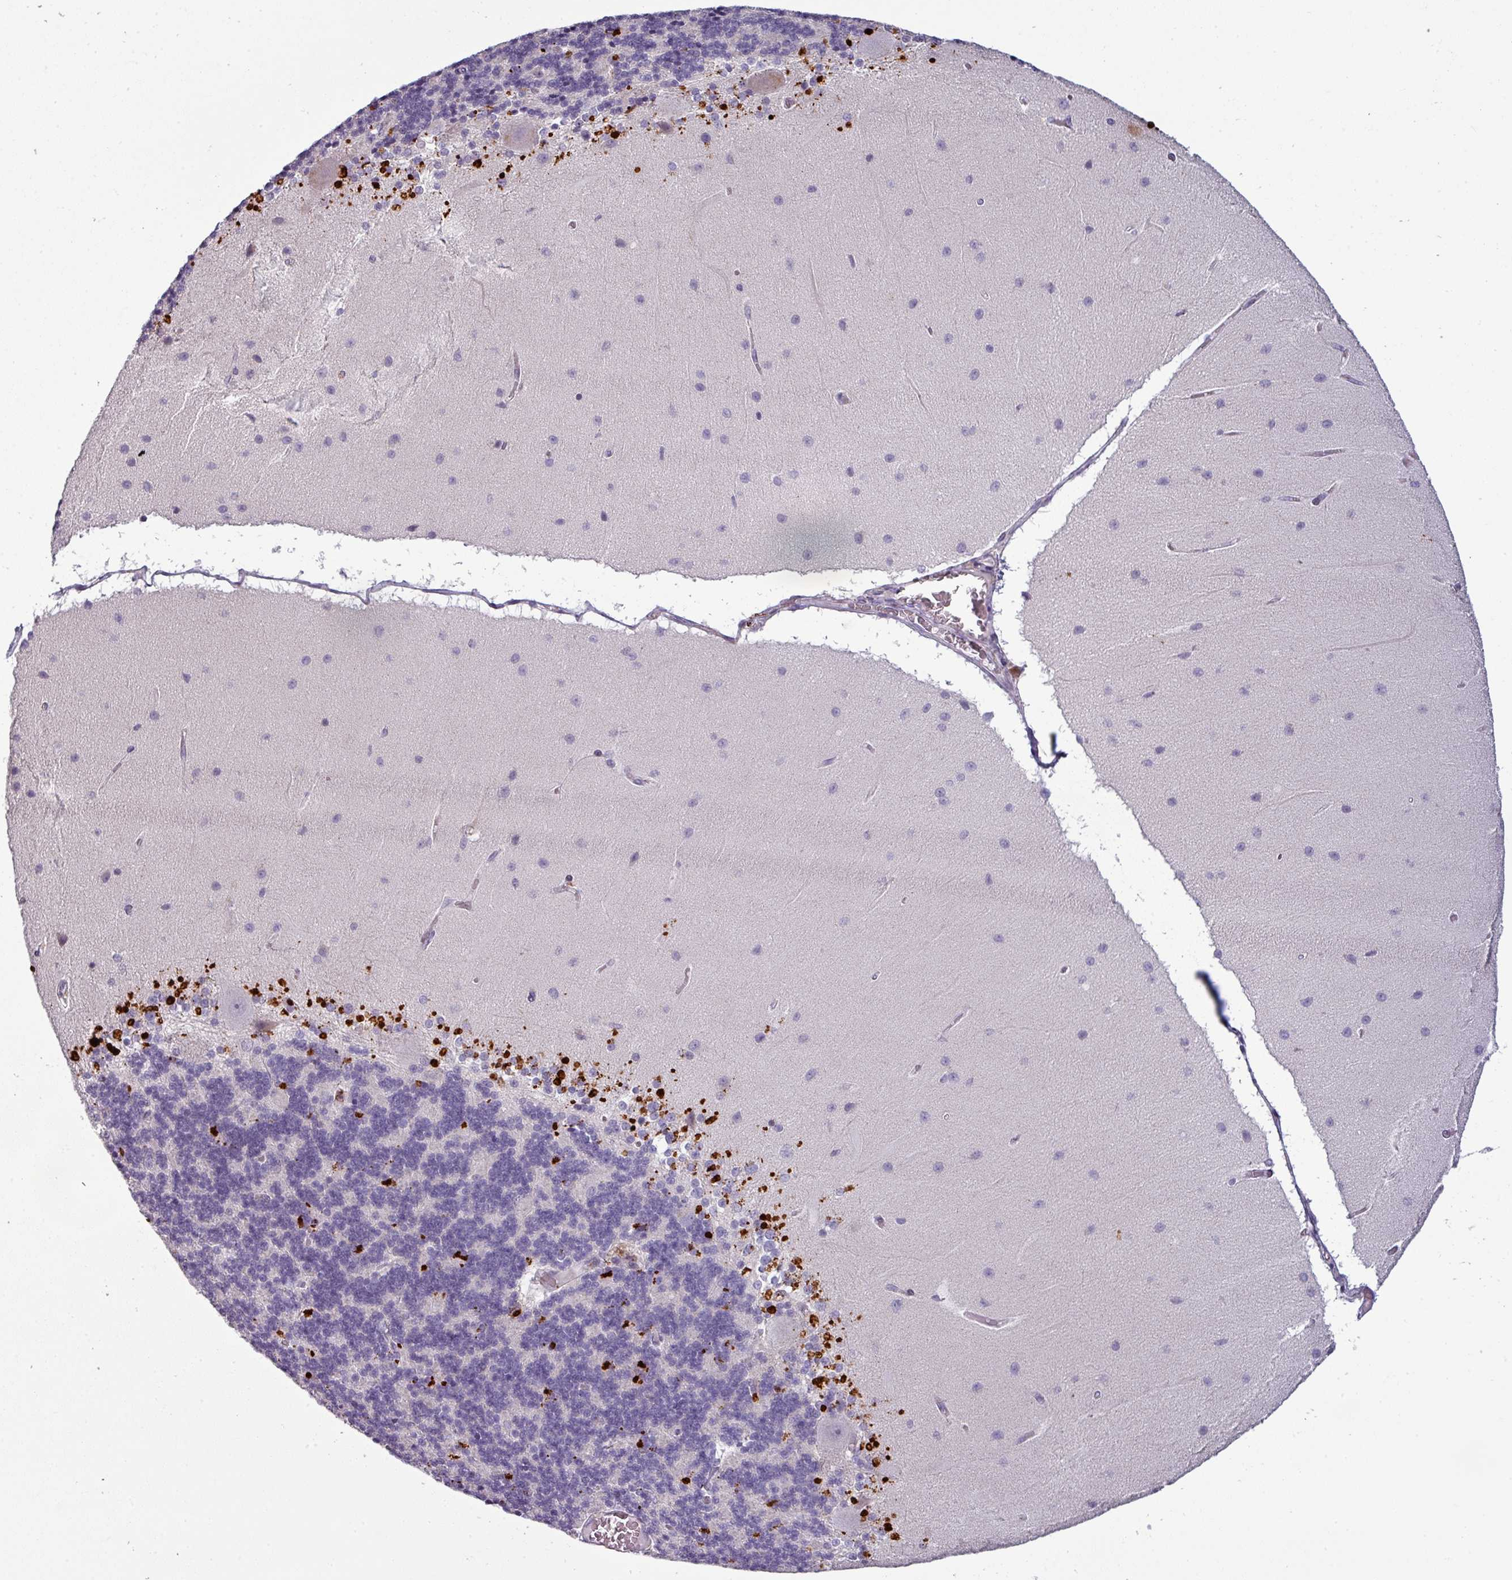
{"staining": {"intensity": "negative", "quantity": "none", "location": "none"}, "tissue": "cerebellum", "cell_type": "Cells in granular layer", "image_type": "normal", "snomed": [{"axis": "morphology", "description": "Normal tissue, NOS"}, {"axis": "topography", "description": "Cerebellum"}], "caption": "This is an immunohistochemistry (IHC) photomicrograph of benign human cerebellum. There is no staining in cells in granular layer.", "gene": "TMEFF1", "patient": {"sex": "female", "age": 54}}